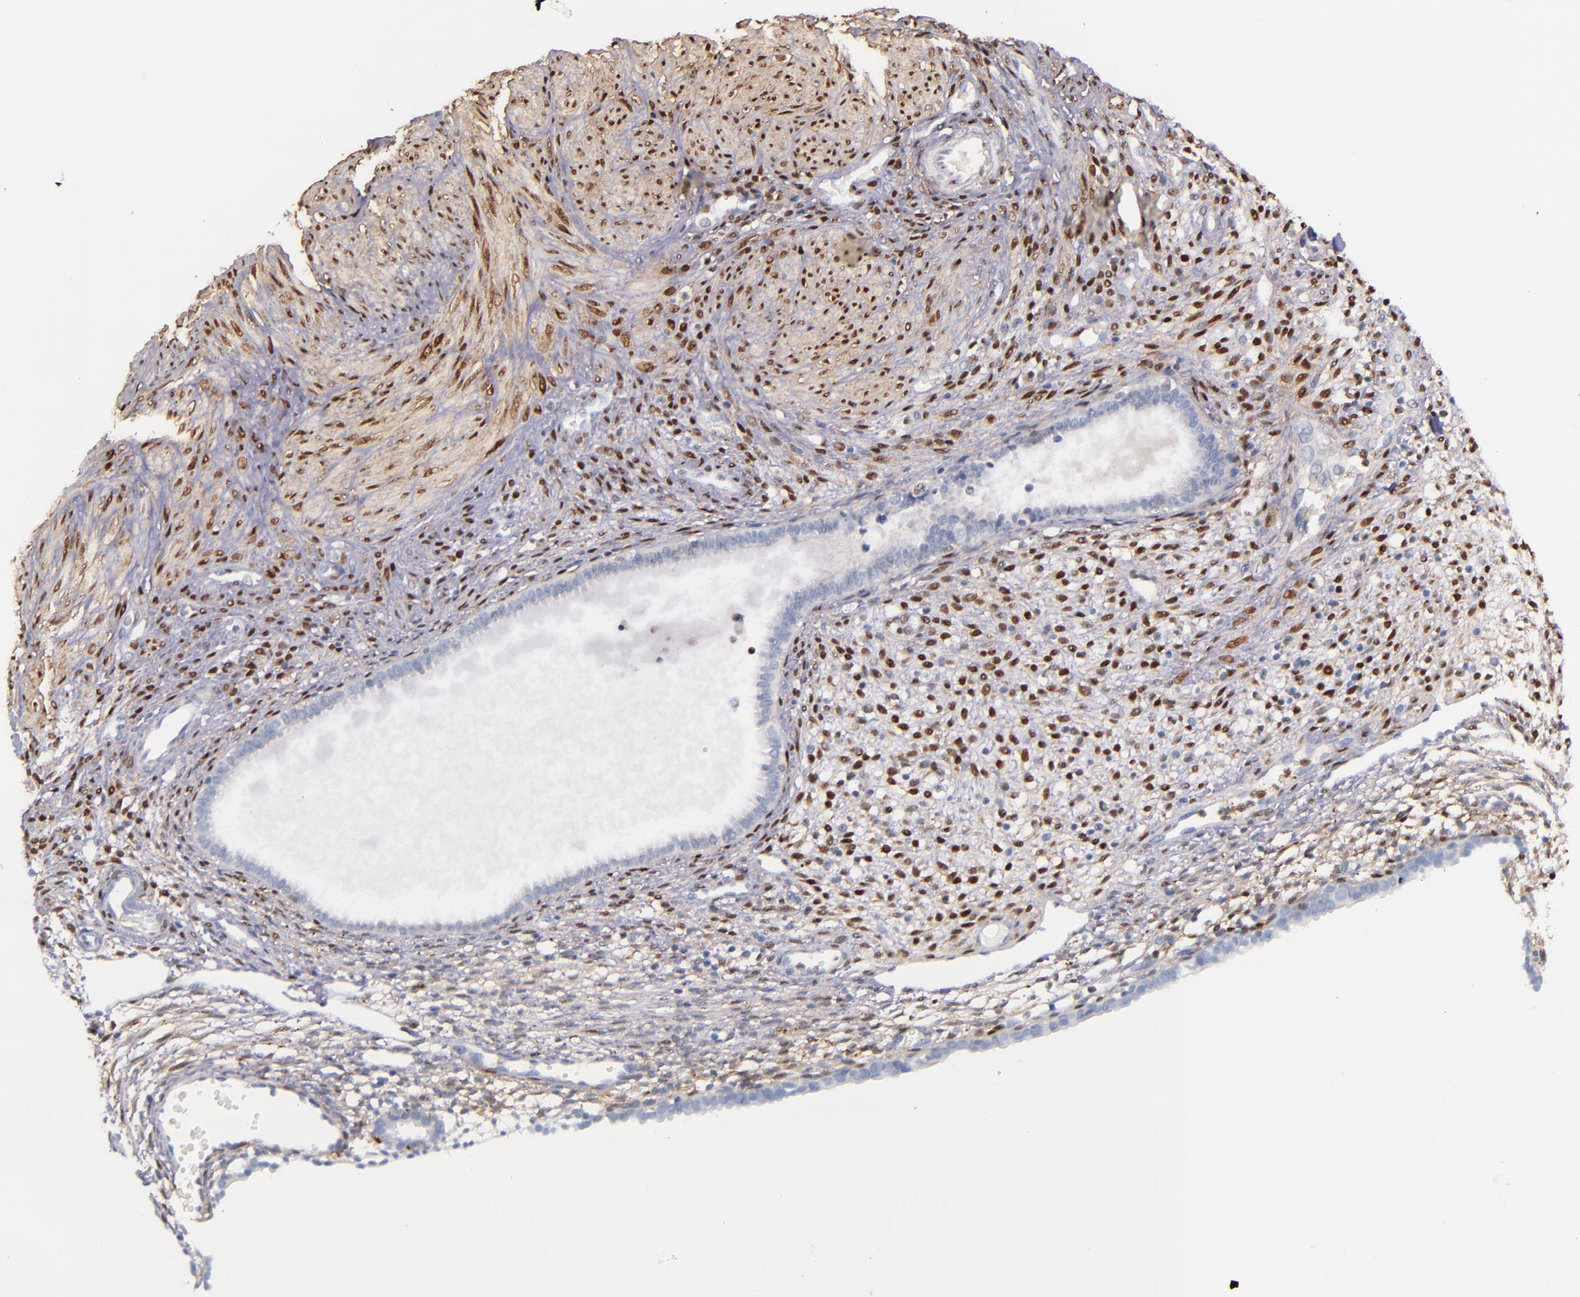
{"staining": {"intensity": "strong", "quantity": ">75%", "location": "cytoplasmic/membranous,nuclear"}, "tissue": "endometrium", "cell_type": "Cells in endometrial stroma", "image_type": "normal", "snomed": [{"axis": "morphology", "description": "Normal tissue, NOS"}, {"axis": "topography", "description": "Endometrium"}], "caption": "The image displays a brown stain indicating the presence of a protein in the cytoplasmic/membranous,nuclear of cells in endometrial stroma in endometrium. Immunohistochemistry (ihc) stains the protein in brown and the nuclei are stained blue.", "gene": "LGALS1", "patient": {"sex": "female", "age": 72}}